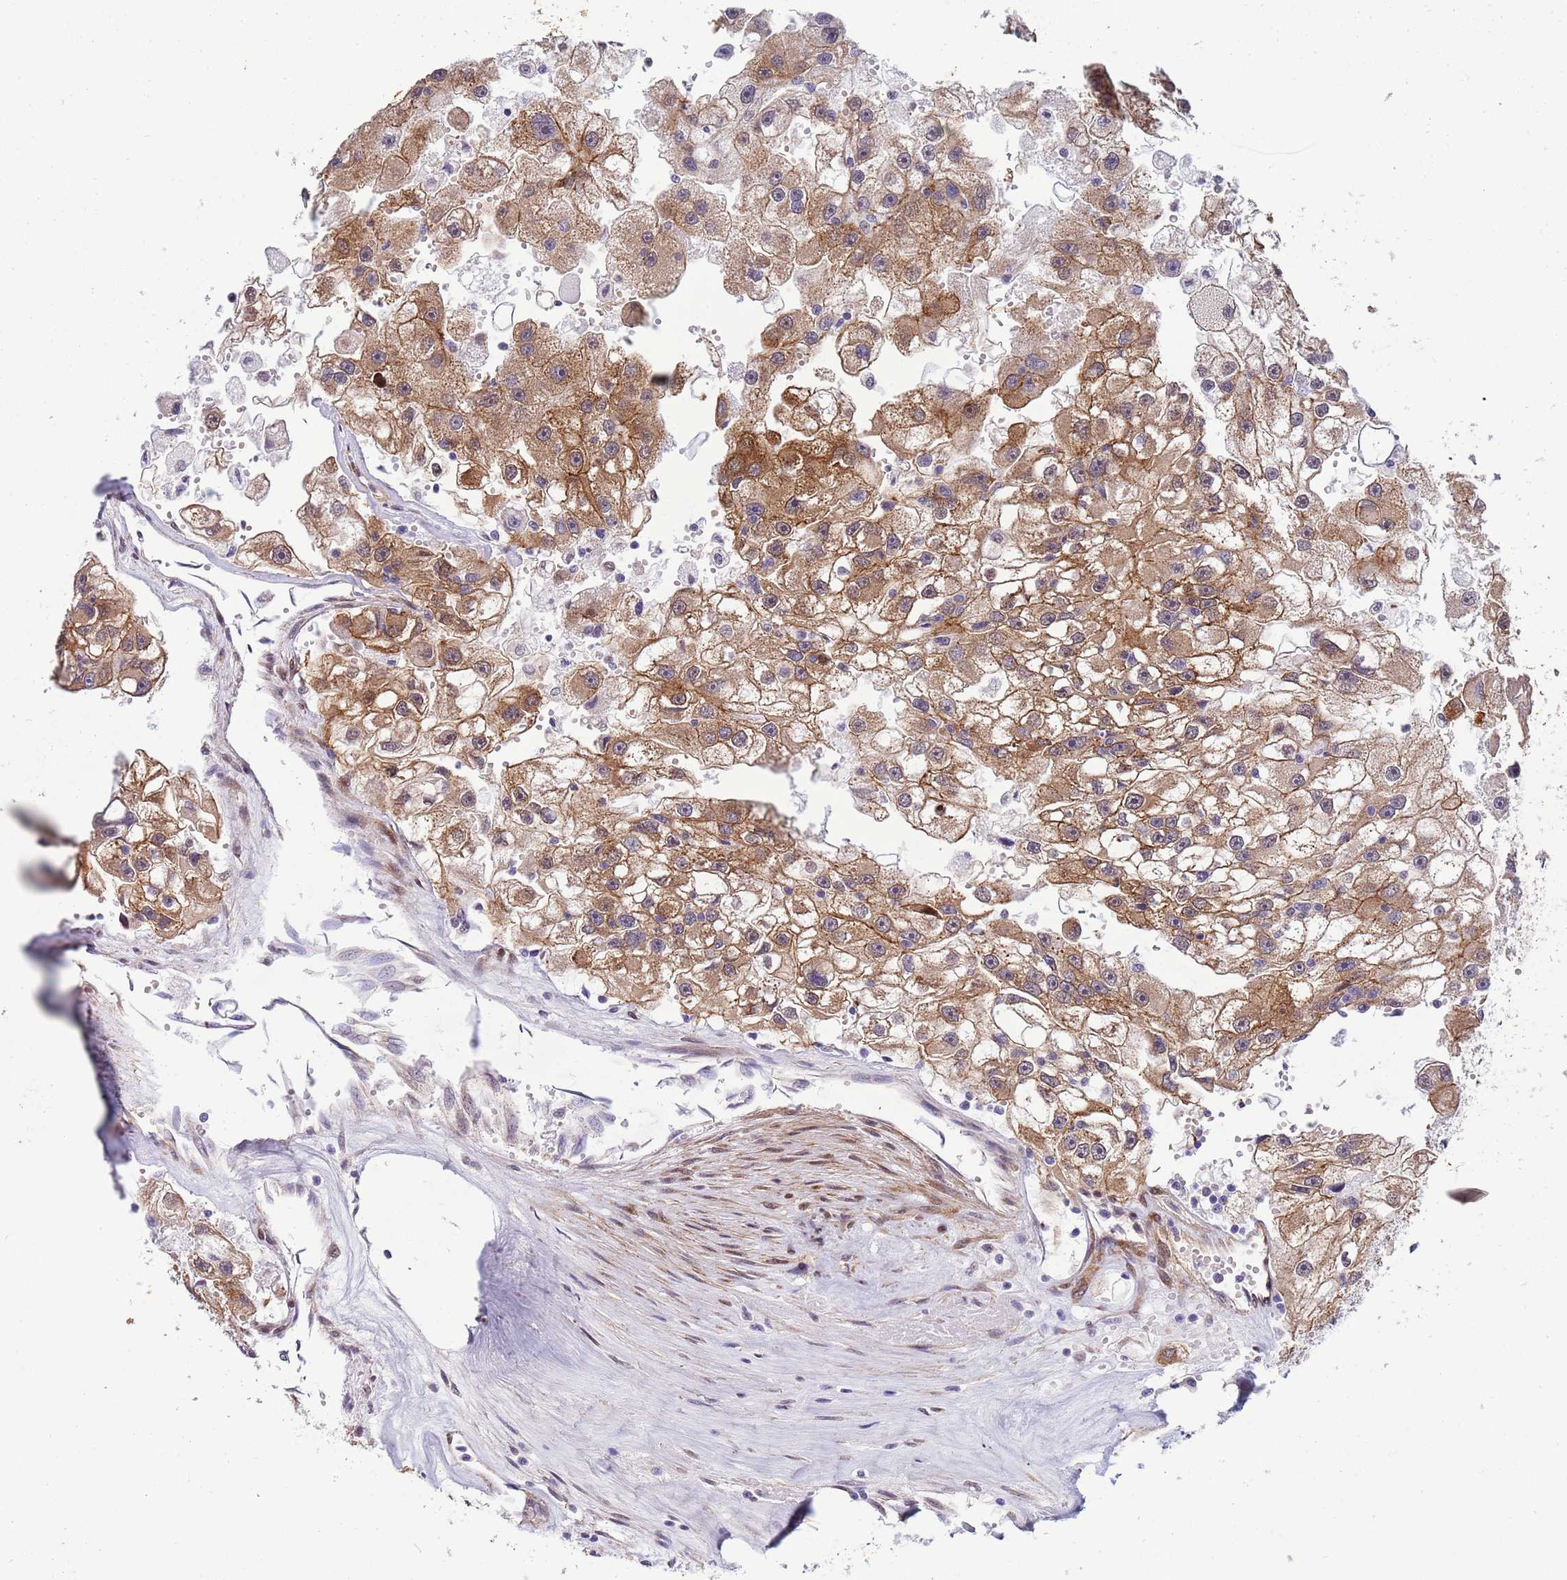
{"staining": {"intensity": "moderate", "quantity": ">75%", "location": "cytoplasmic/membranous"}, "tissue": "renal cancer", "cell_type": "Tumor cells", "image_type": "cancer", "snomed": [{"axis": "morphology", "description": "Adenocarcinoma, NOS"}, {"axis": "topography", "description": "Kidney"}], "caption": "Adenocarcinoma (renal) stained with a brown dye displays moderate cytoplasmic/membranous positive staining in about >75% of tumor cells.", "gene": "TRIP6", "patient": {"sex": "male", "age": 63}}